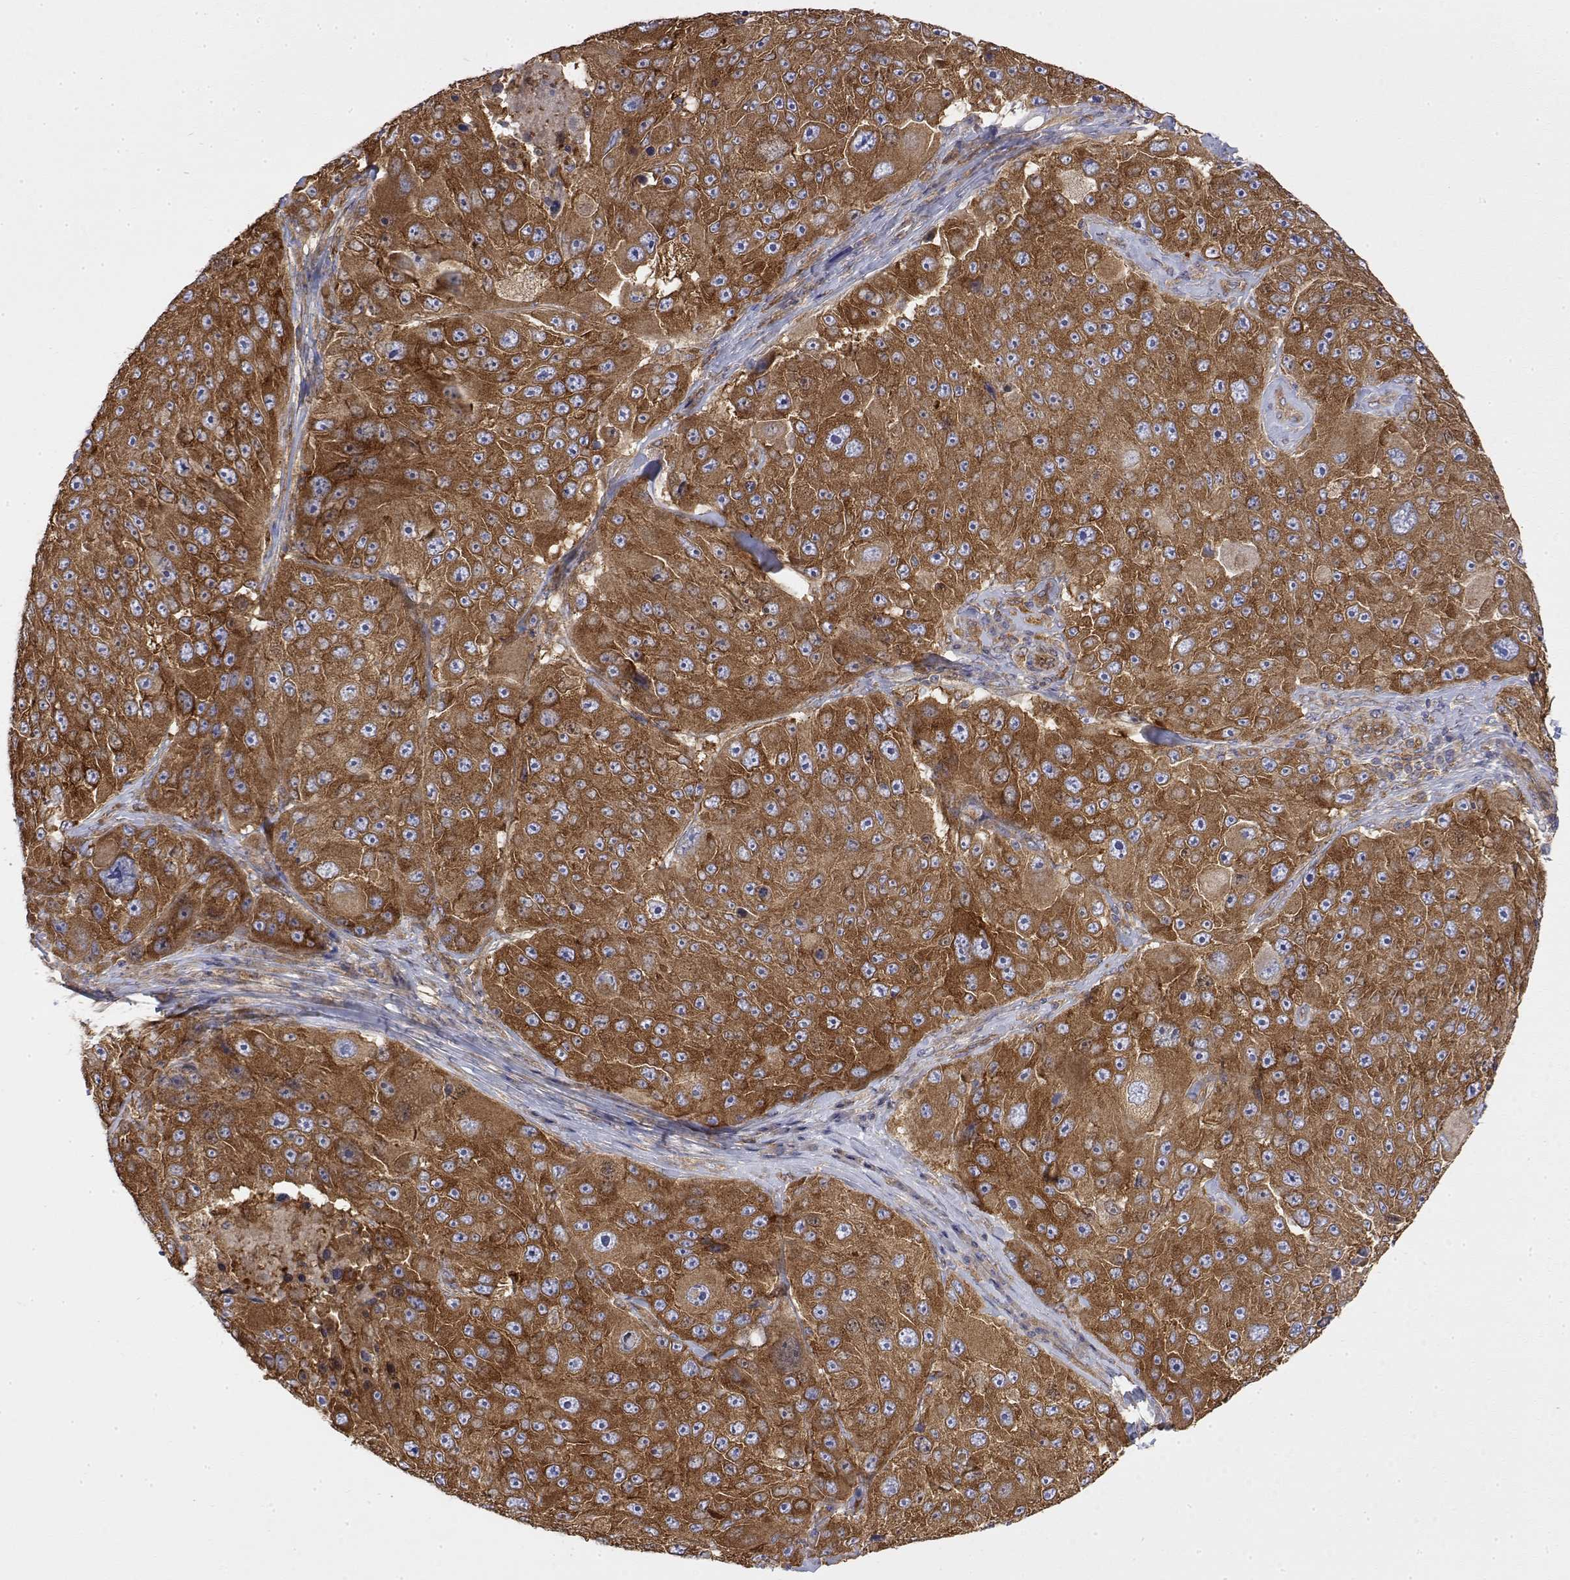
{"staining": {"intensity": "strong", "quantity": ">75%", "location": "cytoplasmic/membranous"}, "tissue": "melanoma", "cell_type": "Tumor cells", "image_type": "cancer", "snomed": [{"axis": "morphology", "description": "Malignant melanoma, Metastatic site"}, {"axis": "topography", "description": "Lymph node"}], "caption": "Immunohistochemistry (IHC) of melanoma demonstrates high levels of strong cytoplasmic/membranous expression in about >75% of tumor cells. (brown staining indicates protein expression, while blue staining denotes nuclei).", "gene": "PACSIN2", "patient": {"sex": "male", "age": 62}}